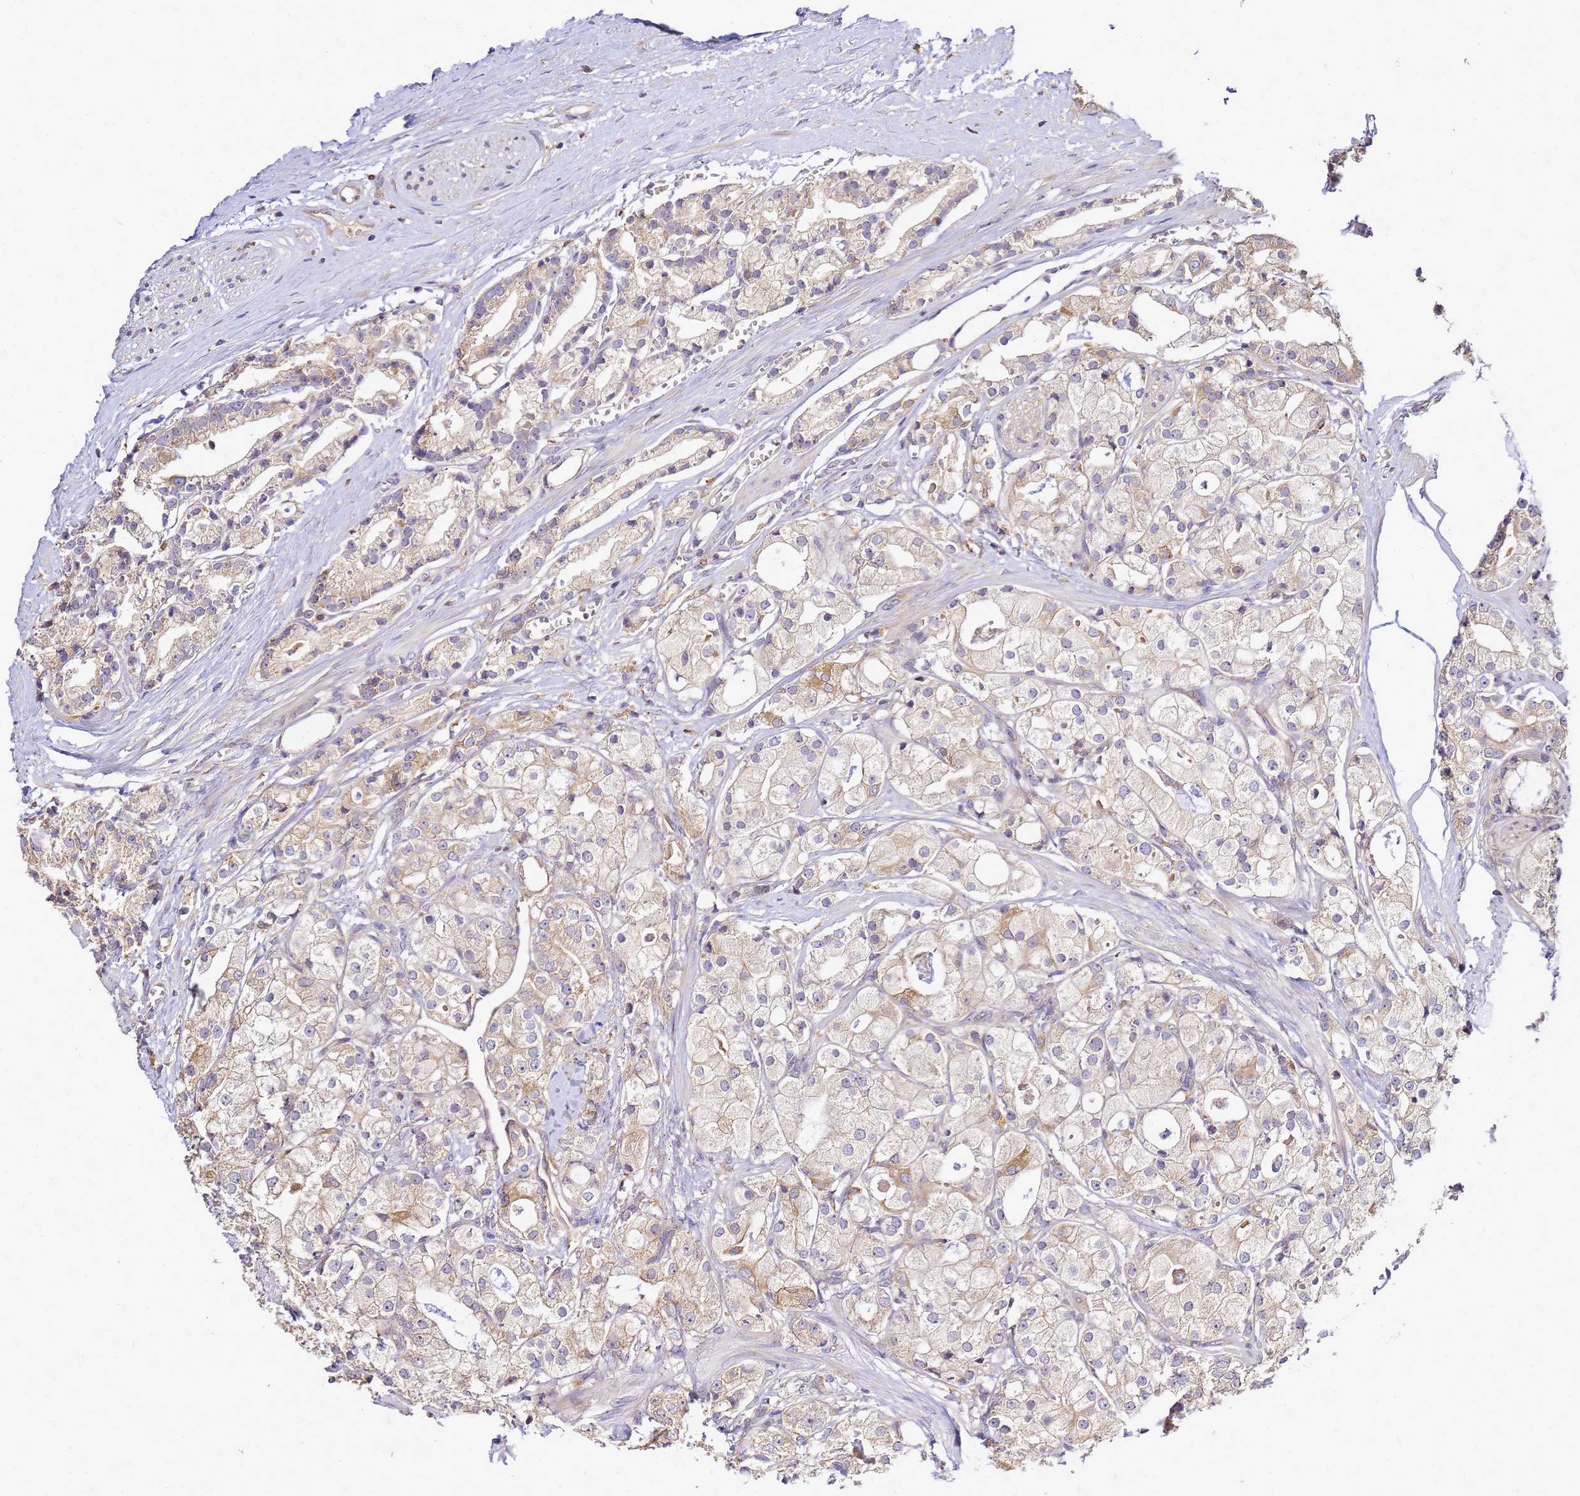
{"staining": {"intensity": "moderate", "quantity": "25%-75%", "location": "cytoplasmic/membranous"}, "tissue": "prostate cancer", "cell_type": "Tumor cells", "image_type": "cancer", "snomed": [{"axis": "morphology", "description": "Adenocarcinoma, High grade"}, {"axis": "topography", "description": "Prostate"}], "caption": "Brown immunohistochemical staining in human high-grade adenocarcinoma (prostate) demonstrates moderate cytoplasmic/membranous staining in about 25%-75% of tumor cells.", "gene": "ADPGK", "patient": {"sex": "male", "age": 71}}